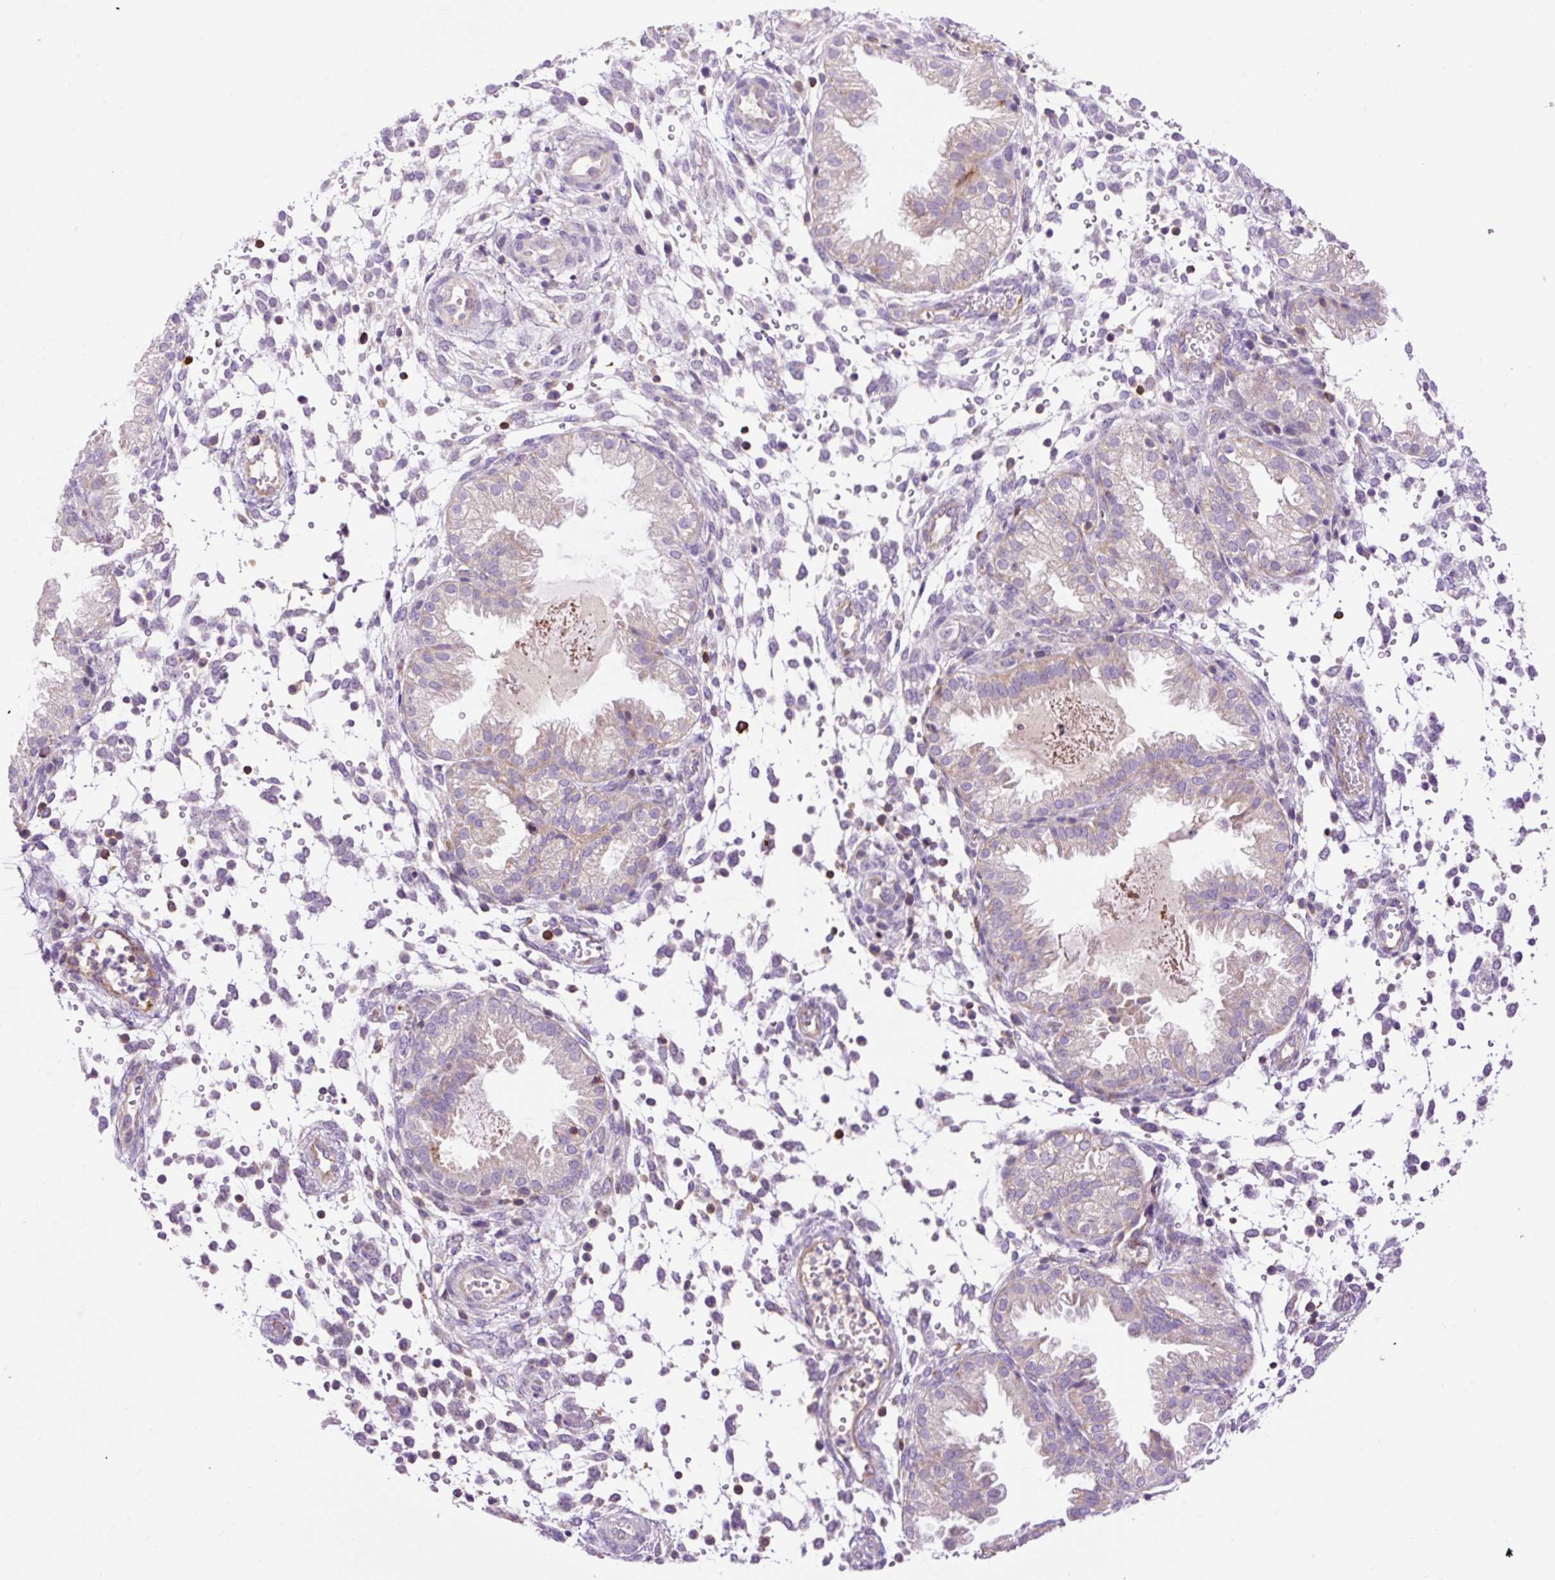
{"staining": {"intensity": "negative", "quantity": "none", "location": "none"}, "tissue": "endometrium", "cell_type": "Cells in endometrial stroma", "image_type": "normal", "snomed": [{"axis": "morphology", "description": "Normal tissue, NOS"}, {"axis": "topography", "description": "Endometrium"}], "caption": "Immunohistochemistry photomicrograph of benign endometrium: endometrium stained with DAB shows no significant protein staining in cells in endometrial stroma. (Immunohistochemistry (ihc), brightfield microscopy, high magnification).", "gene": "CD83", "patient": {"sex": "female", "age": 33}}